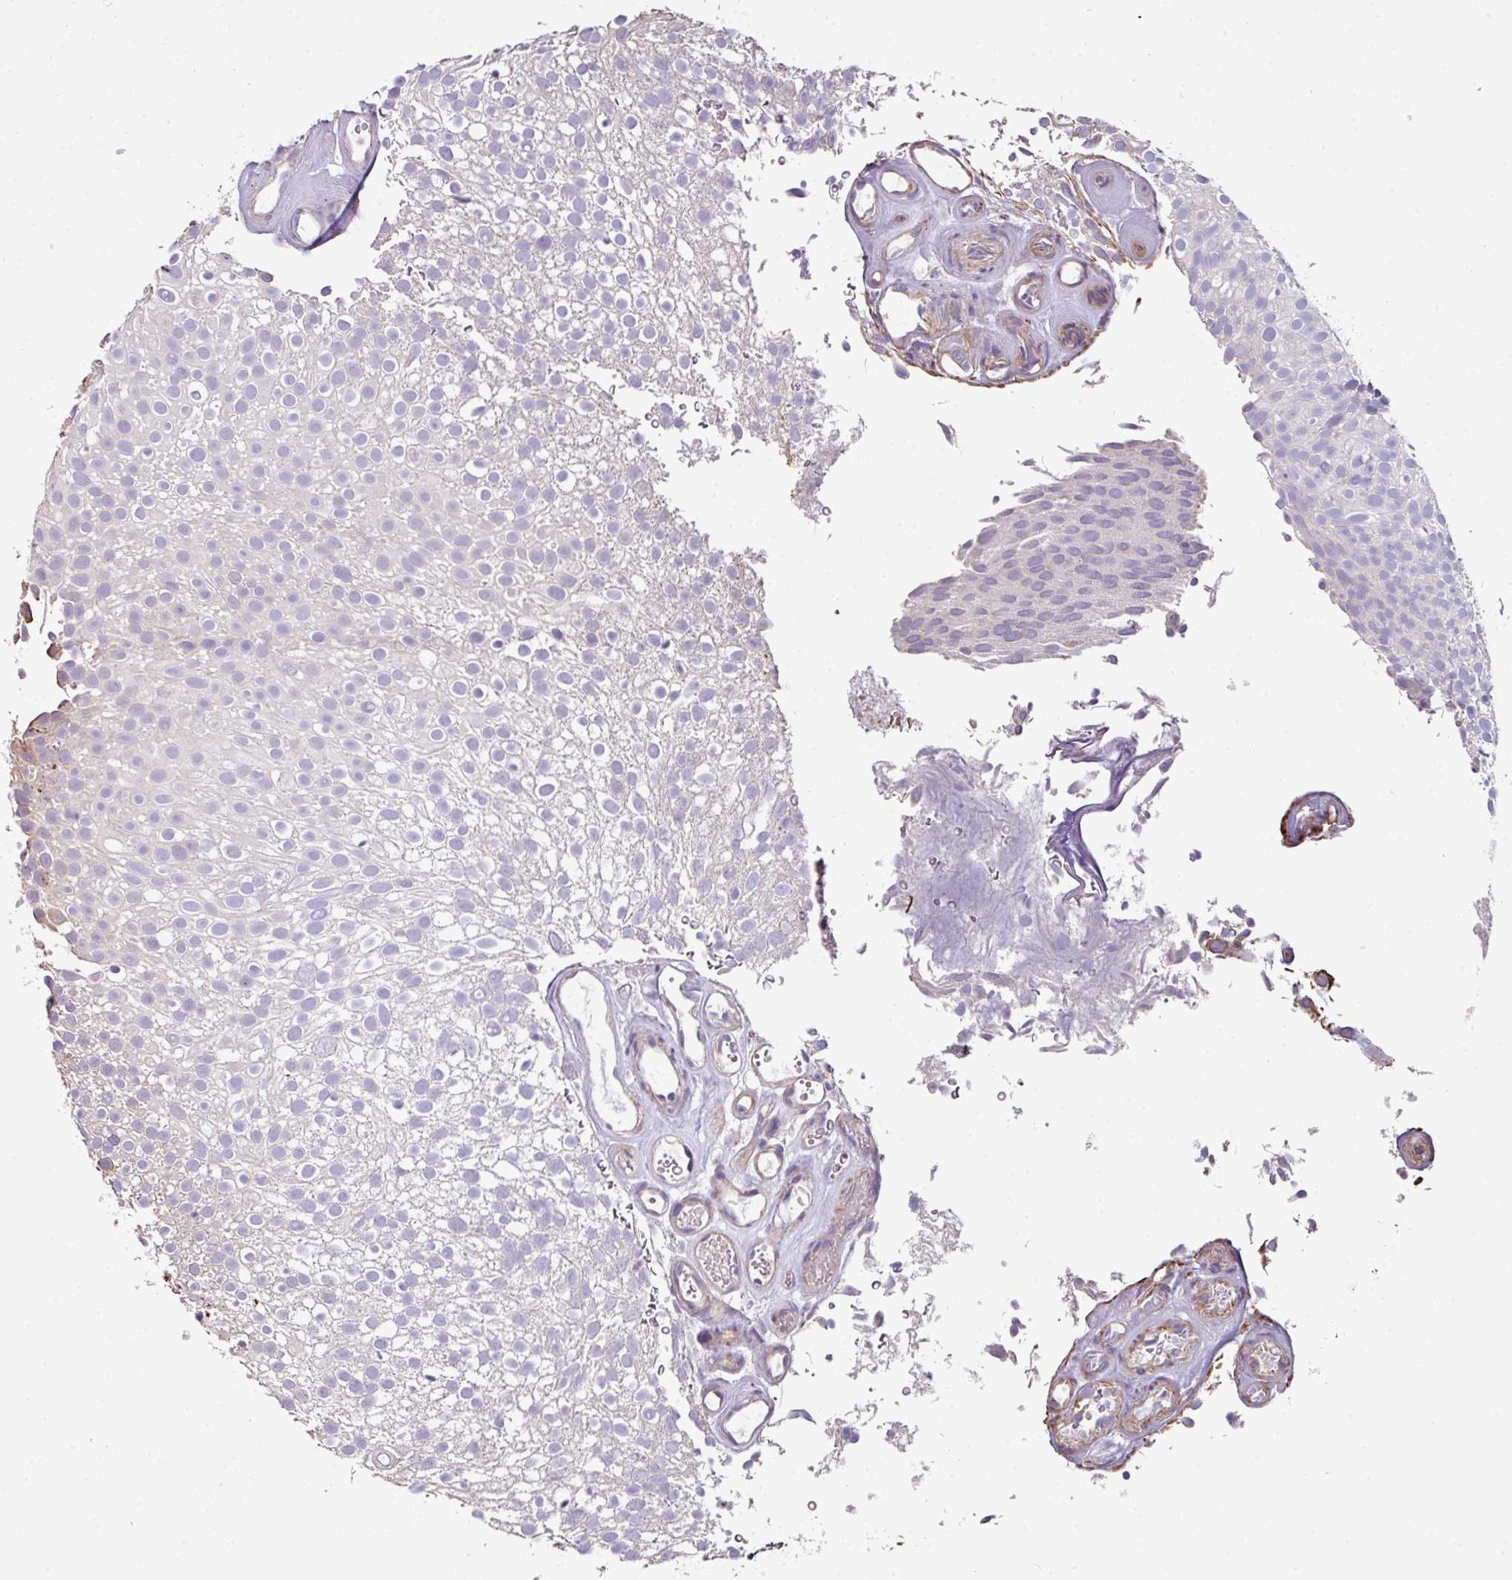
{"staining": {"intensity": "negative", "quantity": "none", "location": "none"}, "tissue": "urothelial cancer", "cell_type": "Tumor cells", "image_type": "cancer", "snomed": [{"axis": "morphology", "description": "Urothelial carcinoma, Low grade"}, {"axis": "topography", "description": "Urinary bladder"}], "caption": "This photomicrograph is of urothelial carcinoma (low-grade) stained with immunohistochemistry (IHC) to label a protein in brown with the nuclei are counter-stained blue. There is no expression in tumor cells.", "gene": "ANO9", "patient": {"sex": "male", "age": 78}}